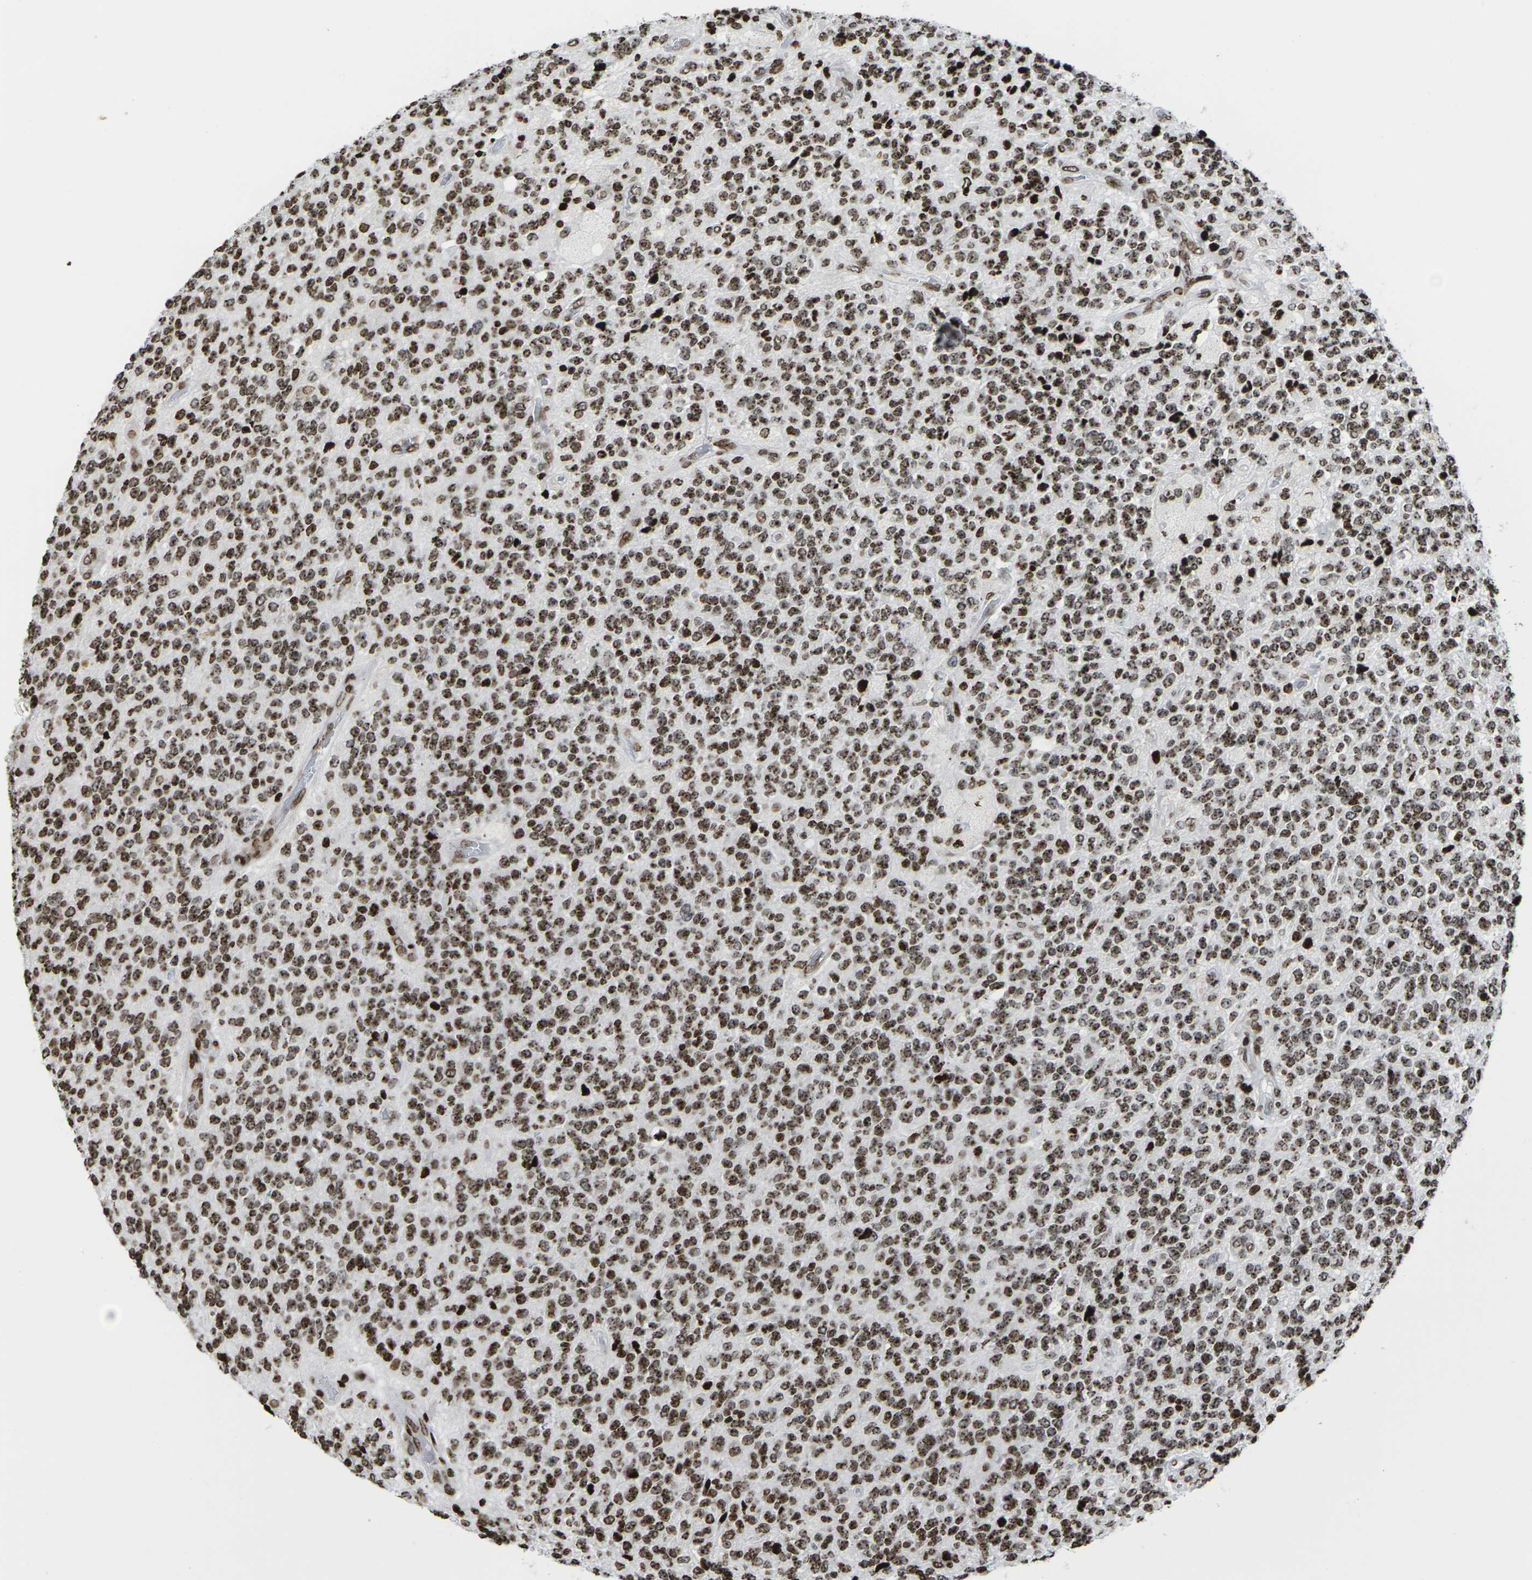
{"staining": {"intensity": "strong", "quantity": ">75%", "location": "nuclear"}, "tissue": "glioma", "cell_type": "Tumor cells", "image_type": "cancer", "snomed": [{"axis": "morphology", "description": "Glioma, malignant, High grade"}, {"axis": "topography", "description": "pancreas cauda"}], "caption": "Protein expression analysis of glioma reveals strong nuclear expression in about >75% of tumor cells. The staining was performed using DAB to visualize the protein expression in brown, while the nuclei were stained in blue with hematoxylin (Magnification: 20x).", "gene": "H1-4", "patient": {"sex": "male", "age": 60}}